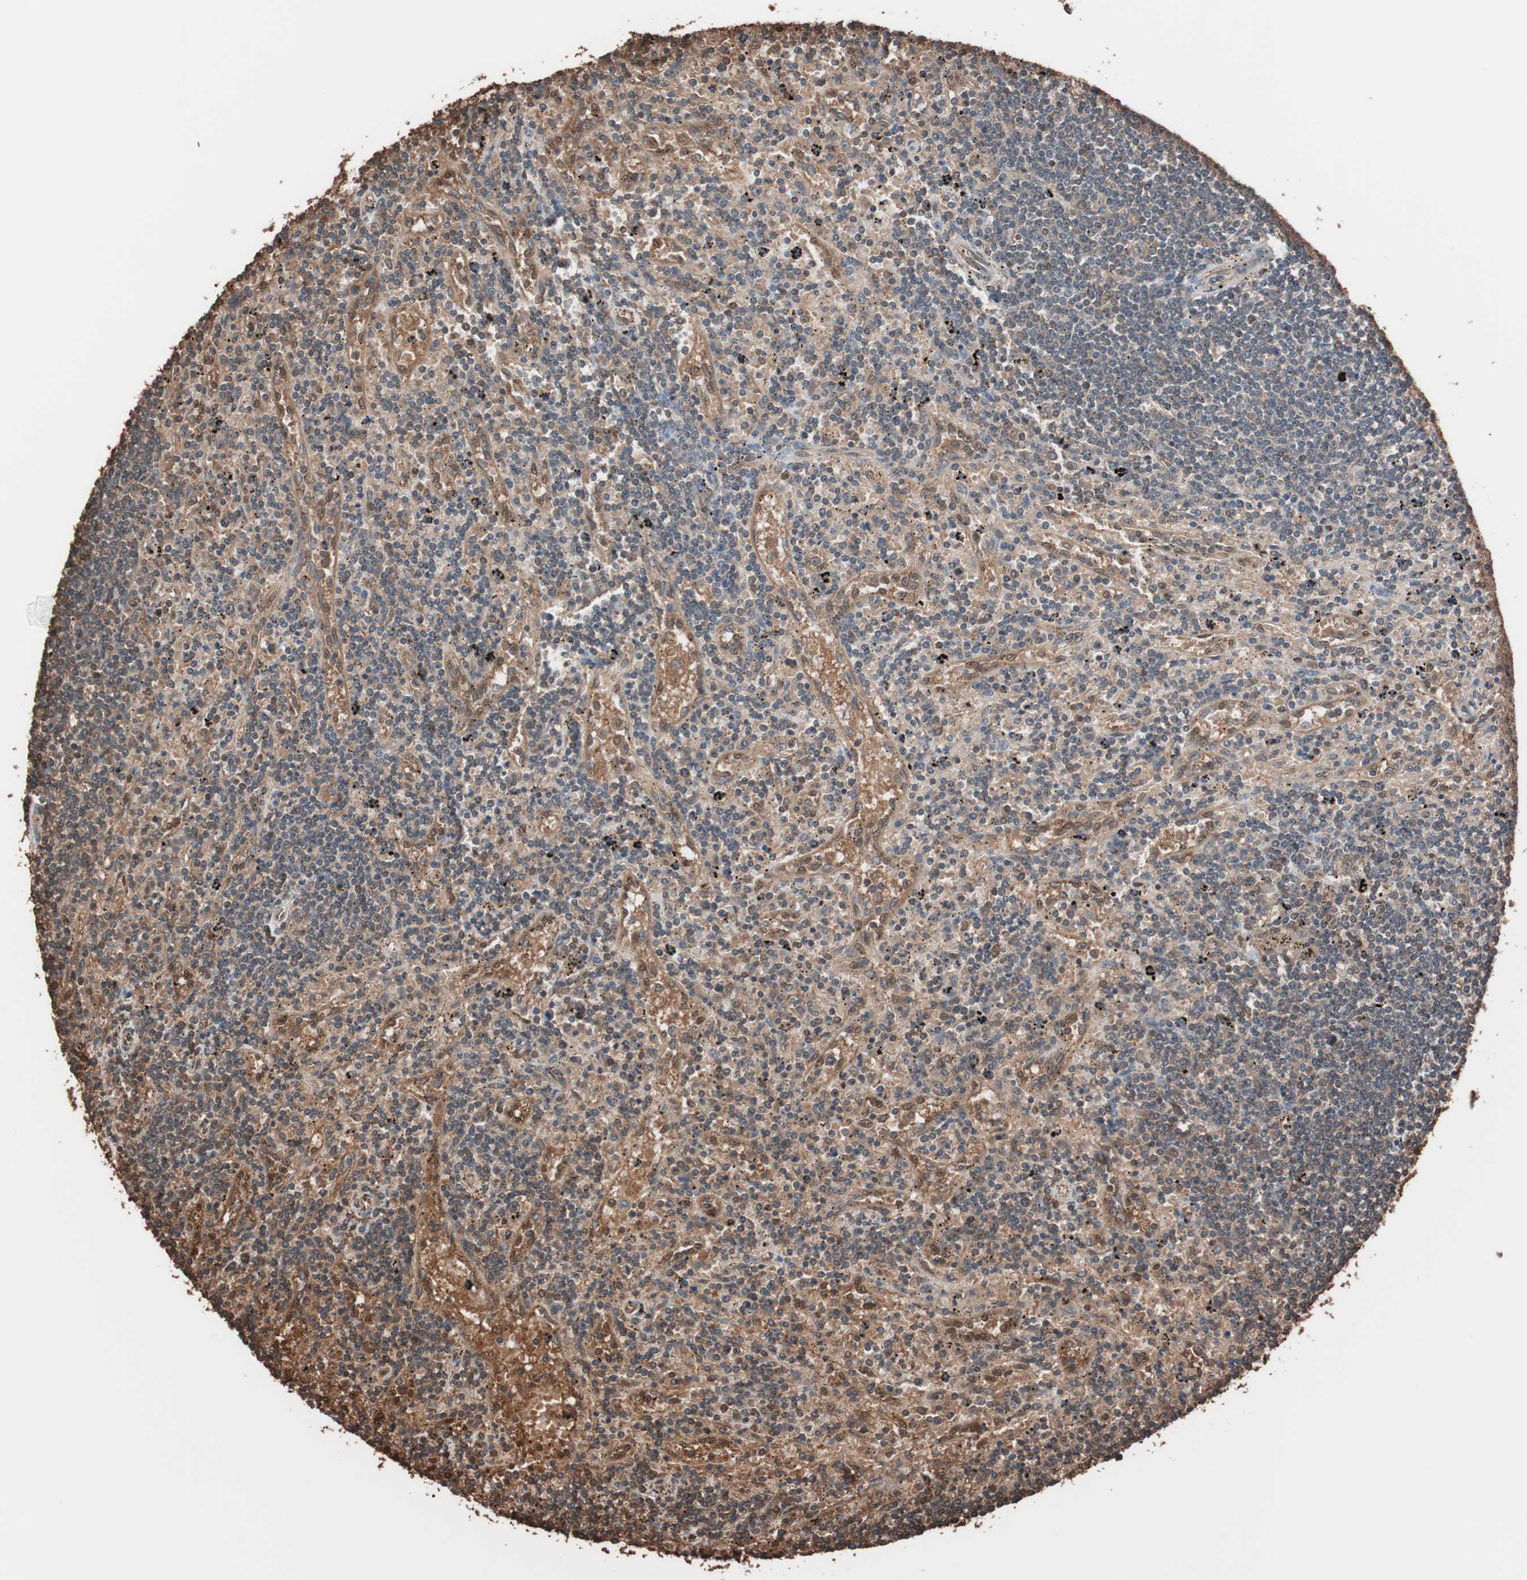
{"staining": {"intensity": "moderate", "quantity": "25%-75%", "location": "cytoplasmic/membranous"}, "tissue": "lymphoma", "cell_type": "Tumor cells", "image_type": "cancer", "snomed": [{"axis": "morphology", "description": "Malignant lymphoma, non-Hodgkin's type, Low grade"}, {"axis": "topography", "description": "Spleen"}], "caption": "Tumor cells show medium levels of moderate cytoplasmic/membranous positivity in approximately 25%-75% of cells in lymphoma.", "gene": "CALM2", "patient": {"sex": "male", "age": 76}}